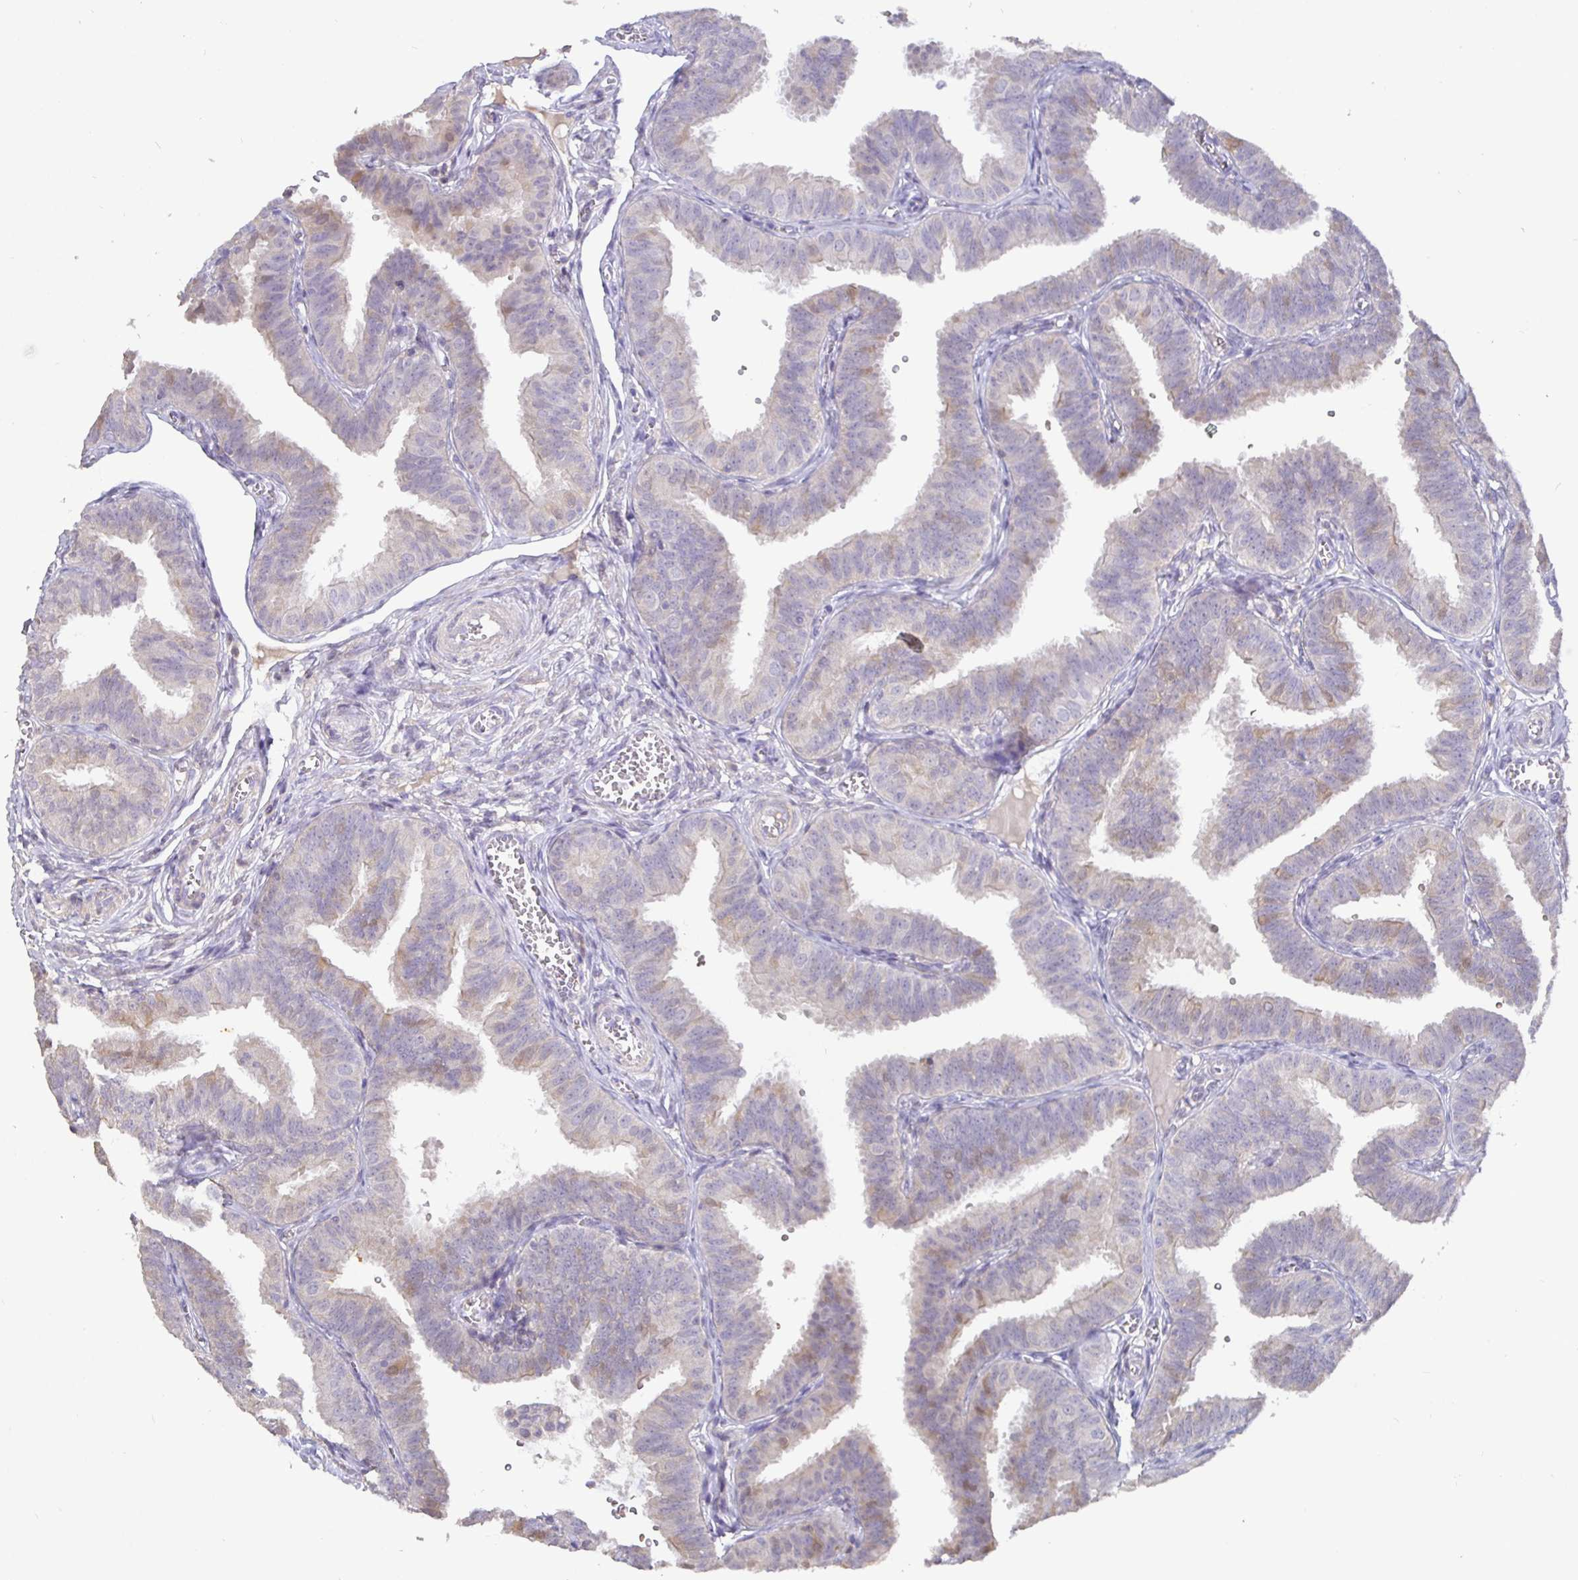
{"staining": {"intensity": "weak", "quantity": "<25%", "location": "cytoplasmic/membranous"}, "tissue": "fallopian tube", "cell_type": "Glandular cells", "image_type": "normal", "snomed": [{"axis": "morphology", "description": "Normal tissue, NOS"}, {"axis": "topography", "description": "Fallopian tube"}], "caption": "The immunohistochemistry (IHC) histopathology image has no significant positivity in glandular cells of fallopian tube. (Stains: DAB immunohistochemistry (IHC) with hematoxylin counter stain, Microscopy: brightfield microscopy at high magnification).", "gene": "SHISA4", "patient": {"sex": "female", "age": 25}}